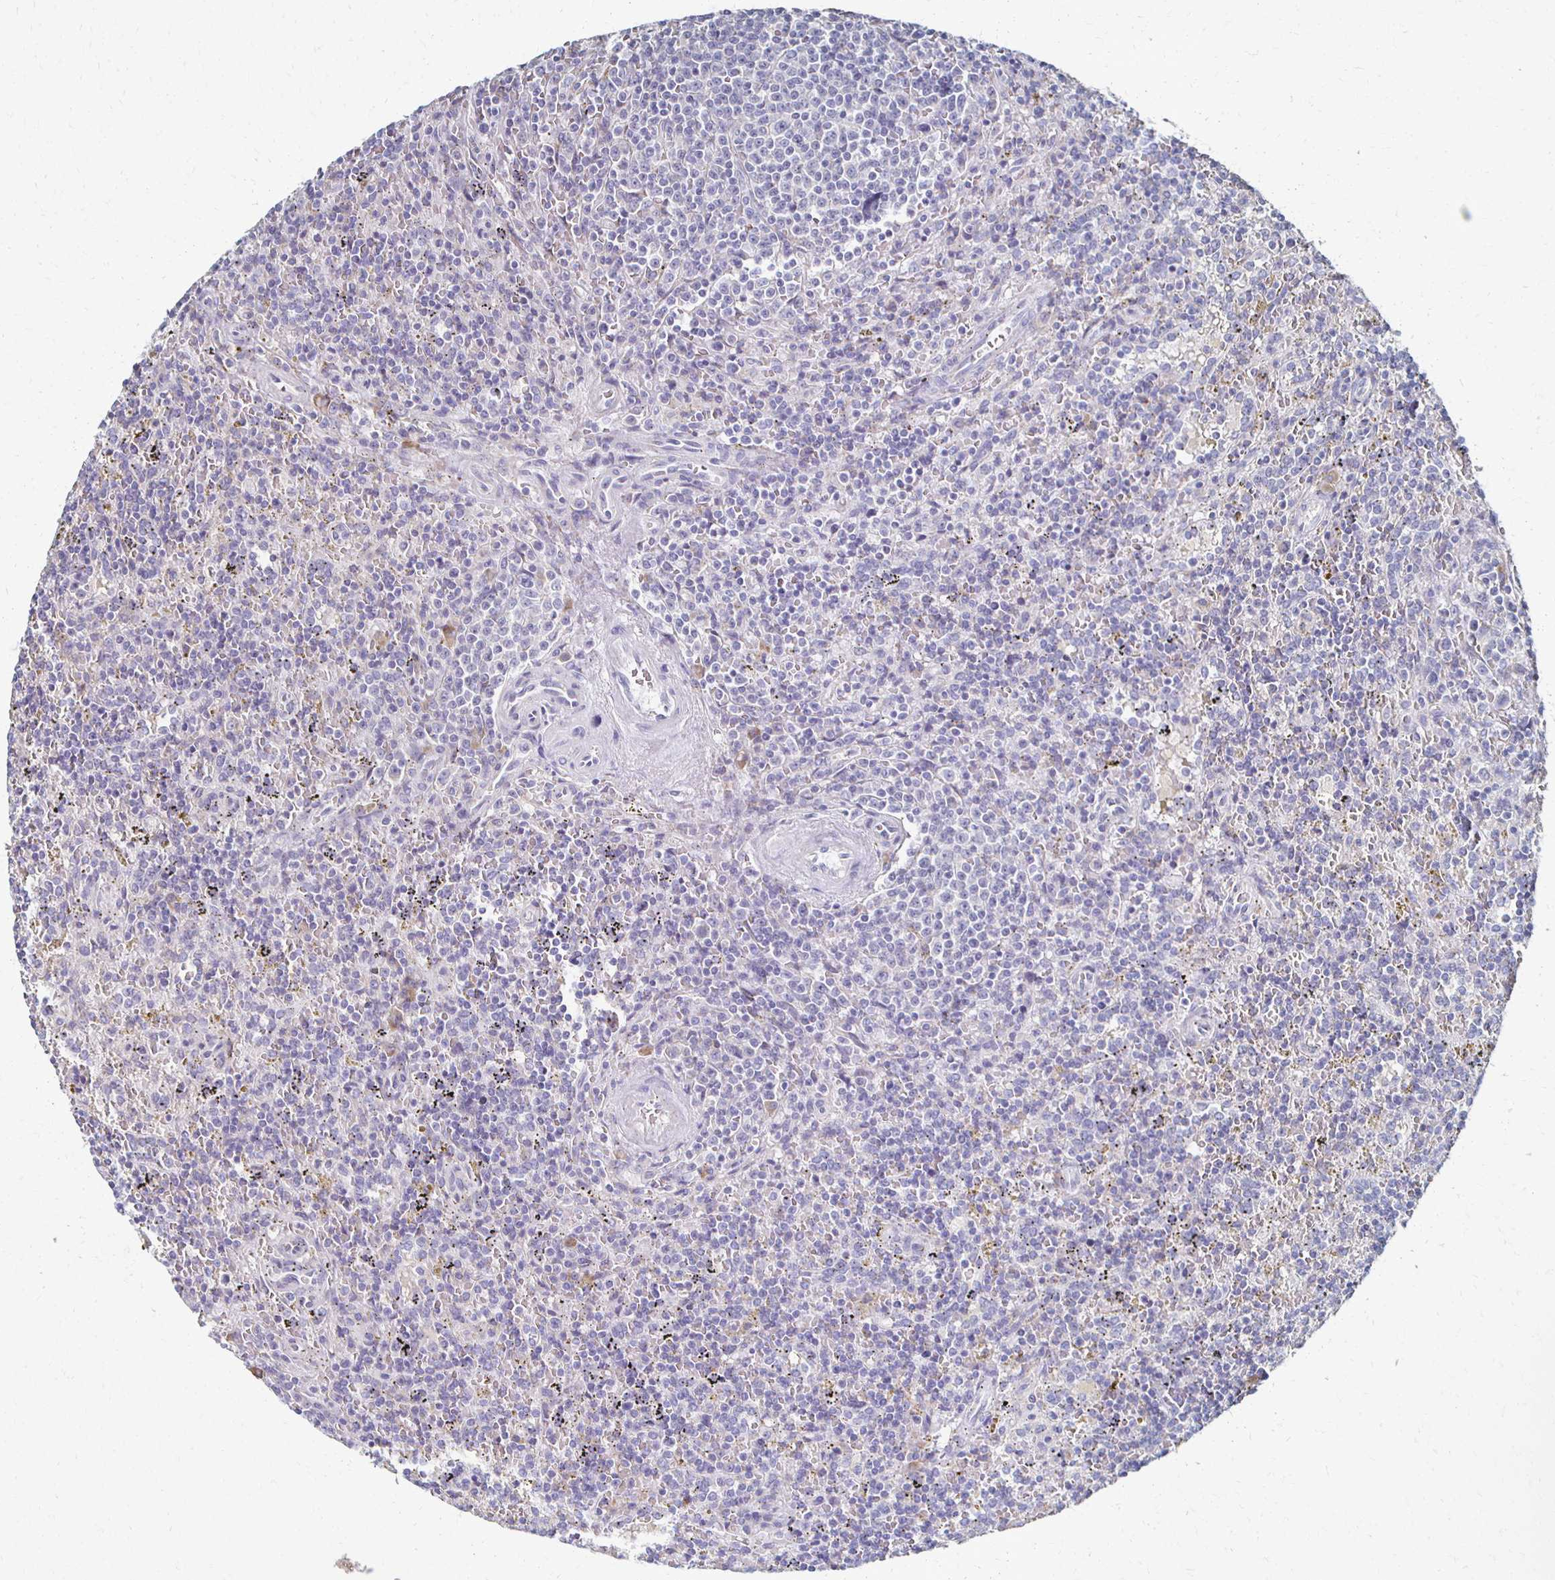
{"staining": {"intensity": "negative", "quantity": "none", "location": "none"}, "tissue": "lymphoma", "cell_type": "Tumor cells", "image_type": "cancer", "snomed": [{"axis": "morphology", "description": "Malignant lymphoma, non-Hodgkin's type, Low grade"}, {"axis": "topography", "description": "Spleen"}], "caption": "Histopathology image shows no protein positivity in tumor cells of low-grade malignant lymphoma, non-Hodgkin's type tissue.", "gene": "ATP1A3", "patient": {"sex": "male", "age": 67}}